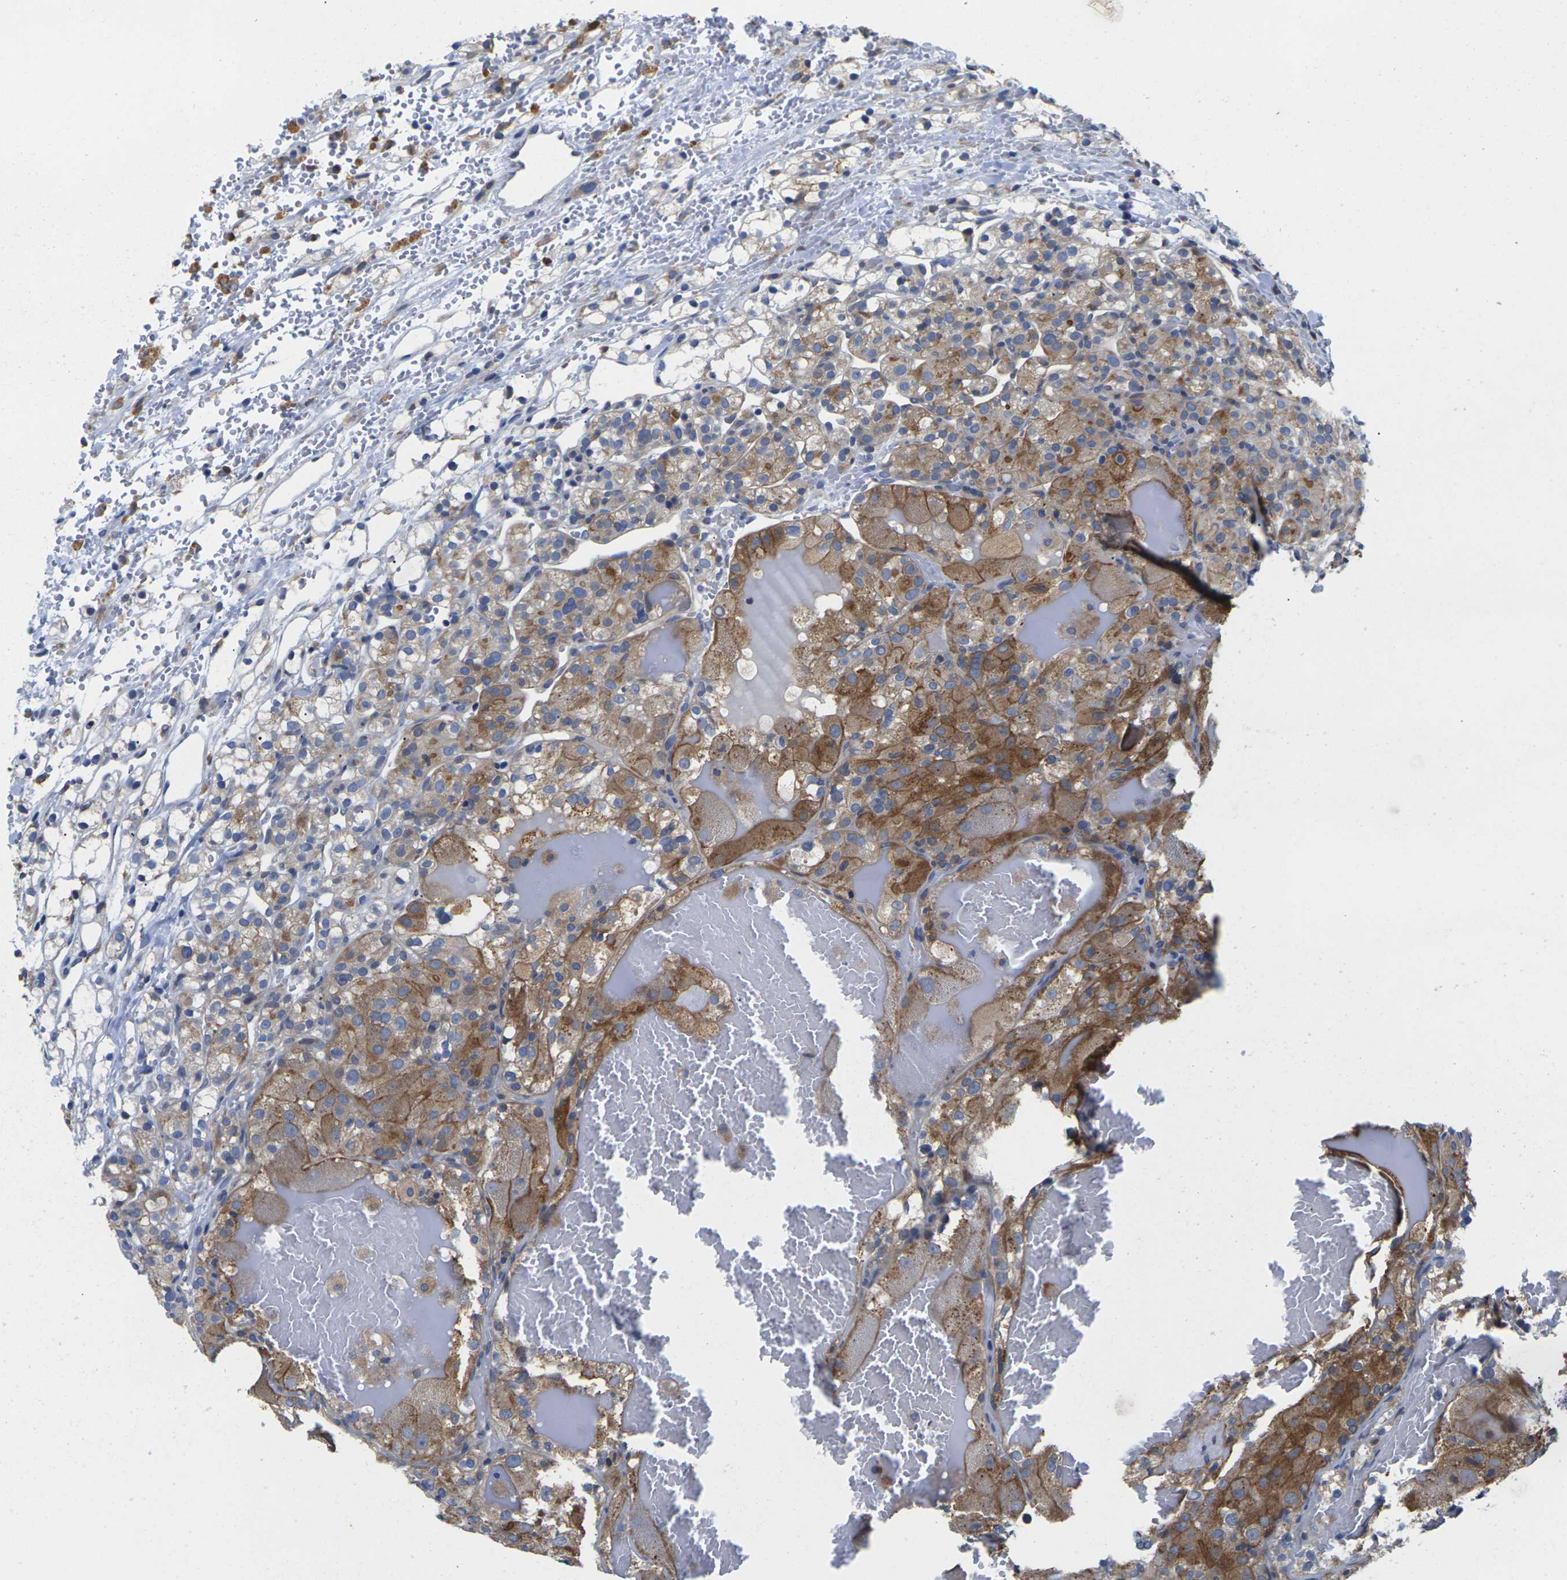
{"staining": {"intensity": "moderate", "quantity": "25%-75%", "location": "cytoplasmic/membranous"}, "tissue": "renal cancer", "cell_type": "Tumor cells", "image_type": "cancer", "snomed": [{"axis": "morphology", "description": "Adenocarcinoma, NOS"}, {"axis": "topography", "description": "Kidney"}], "caption": "This micrograph exhibits immunohistochemistry staining of adenocarcinoma (renal), with medium moderate cytoplasmic/membranous expression in about 25%-75% of tumor cells.", "gene": "SCNN1A", "patient": {"sex": "male", "age": 61}}